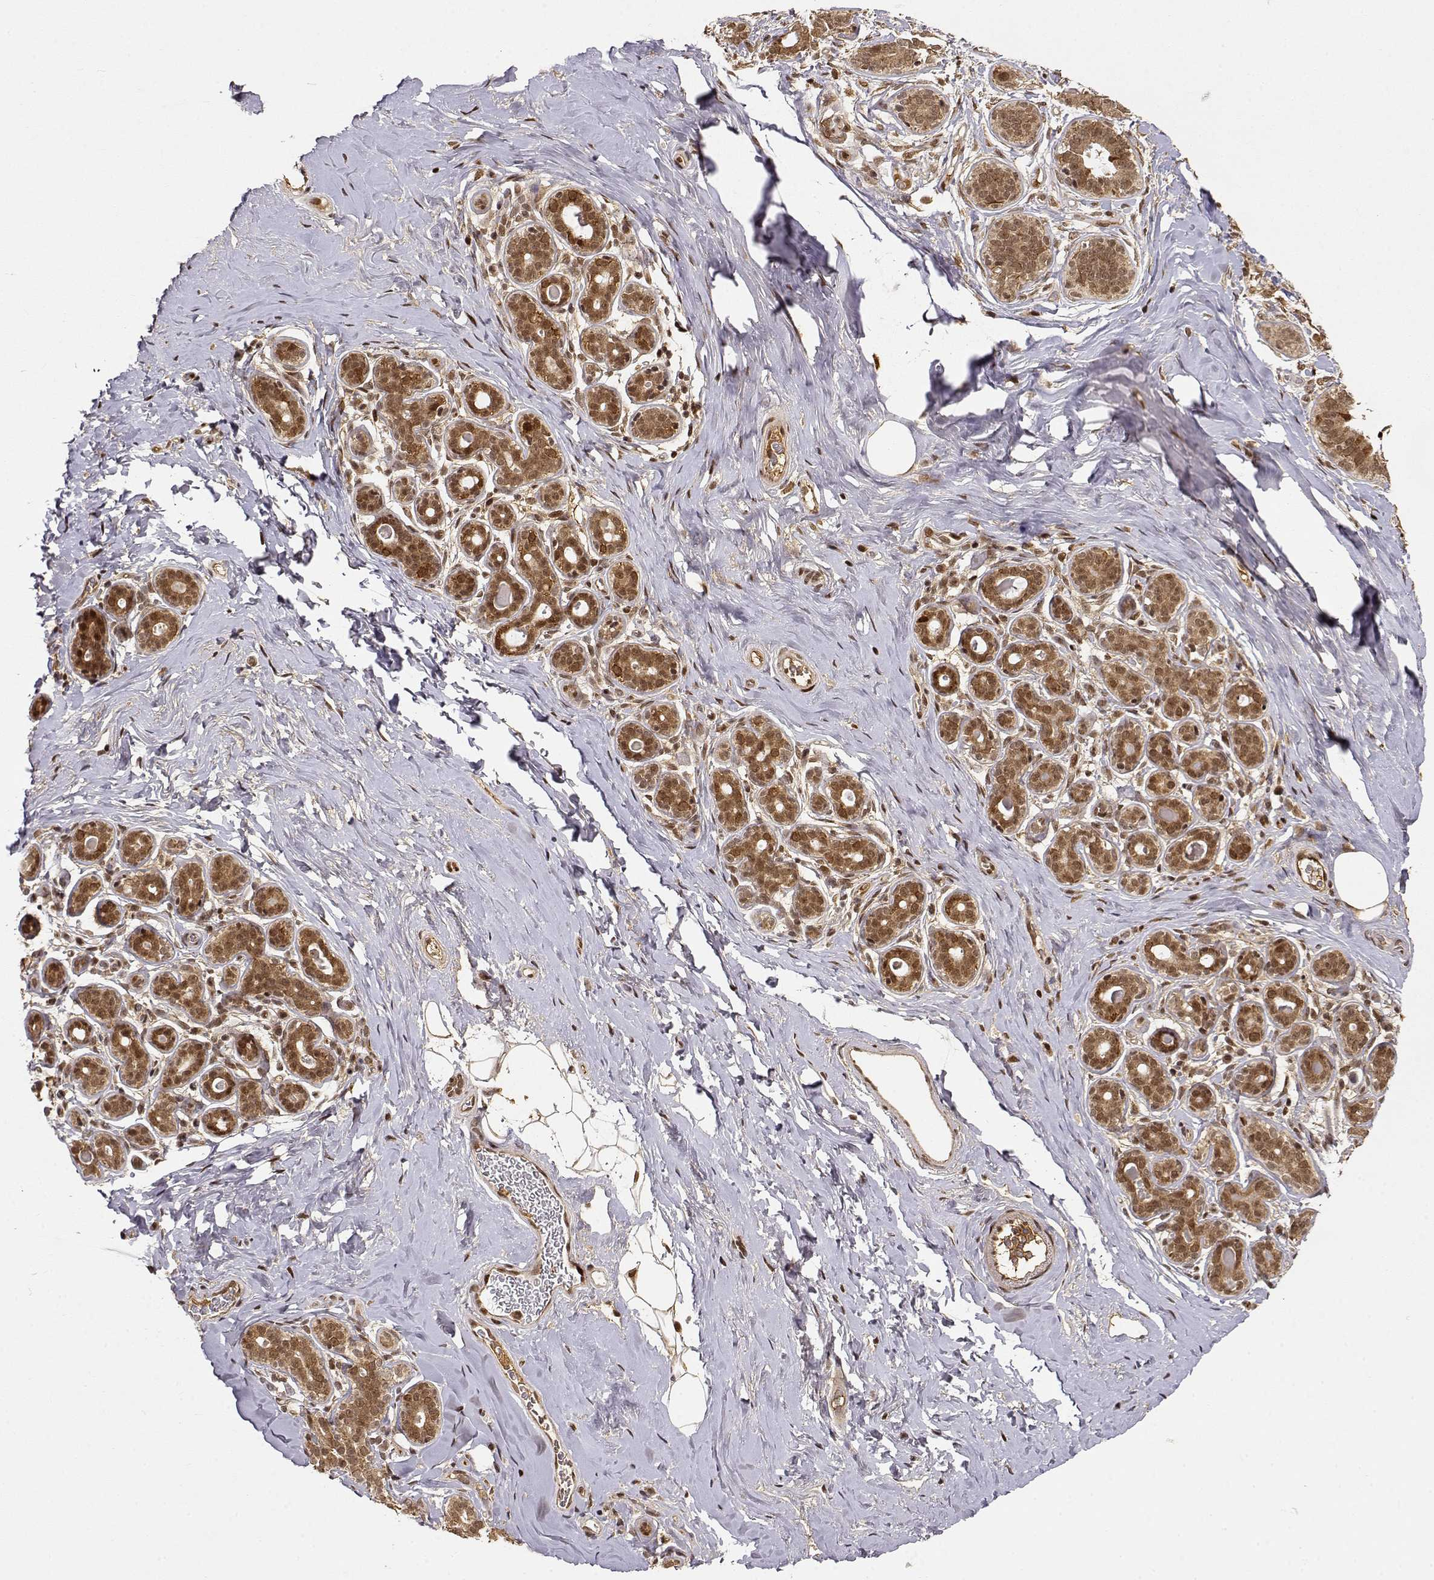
{"staining": {"intensity": "moderate", "quantity": ">75%", "location": "nuclear"}, "tissue": "breast", "cell_type": "Adipocytes", "image_type": "normal", "snomed": [{"axis": "morphology", "description": "Normal tissue, NOS"}, {"axis": "topography", "description": "Skin"}, {"axis": "topography", "description": "Breast"}], "caption": "Human breast stained with a brown dye displays moderate nuclear positive staining in about >75% of adipocytes.", "gene": "MAEA", "patient": {"sex": "female", "age": 43}}